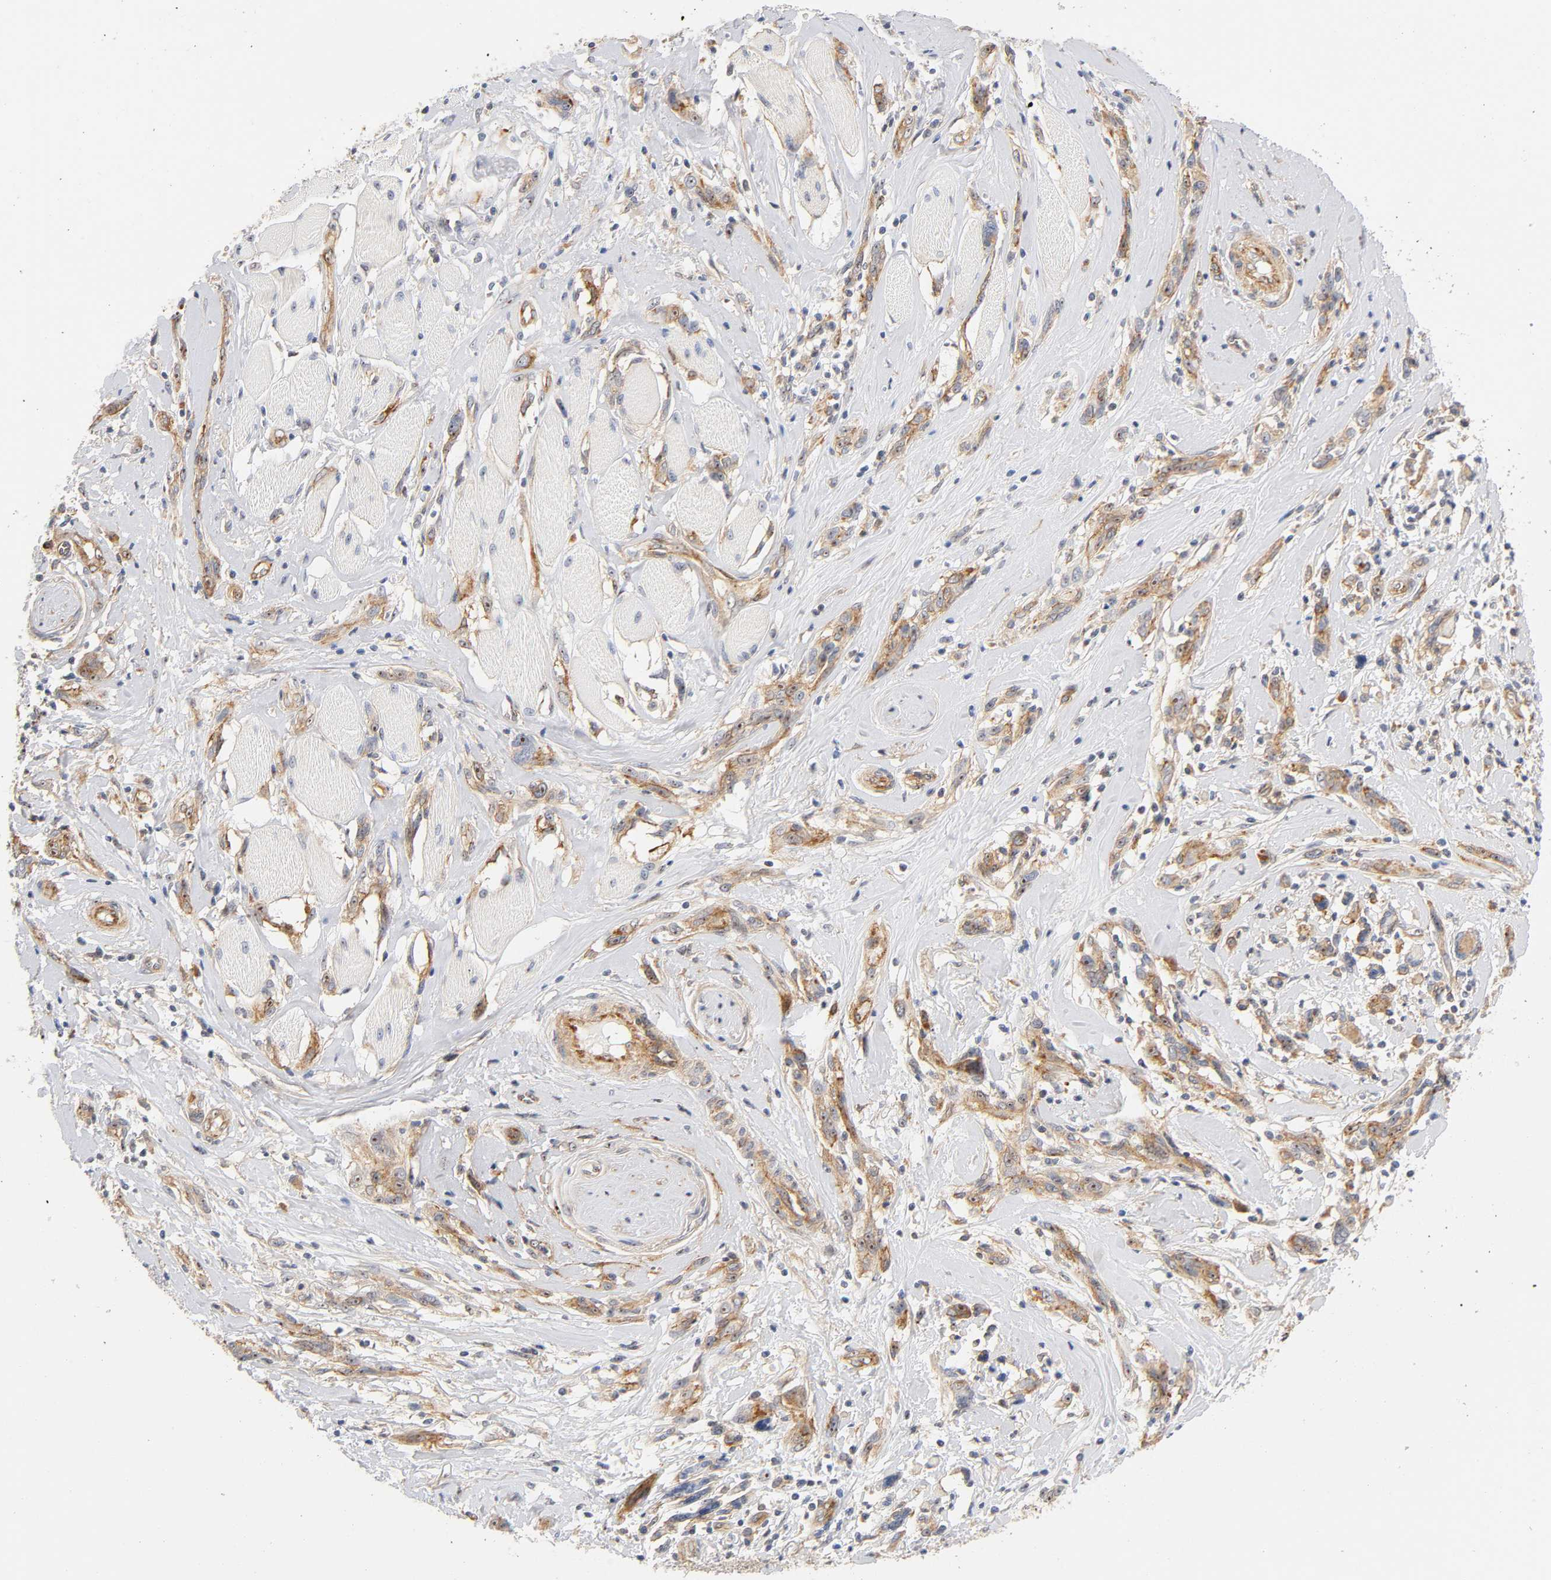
{"staining": {"intensity": "moderate", "quantity": ">75%", "location": "cytoplasmic/membranous,nuclear"}, "tissue": "melanoma", "cell_type": "Tumor cells", "image_type": "cancer", "snomed": [{"axis": "morphology", "description": "Malignant melanoma, NOS"}, {"axis": "topography", "description": "Skin"}], "caption": "Human malignant melanoma stained with a protein marker shows moderate staining in tumor cells.", "gene": "PLD1", "patient": {"sex": "male", "age": 91}}